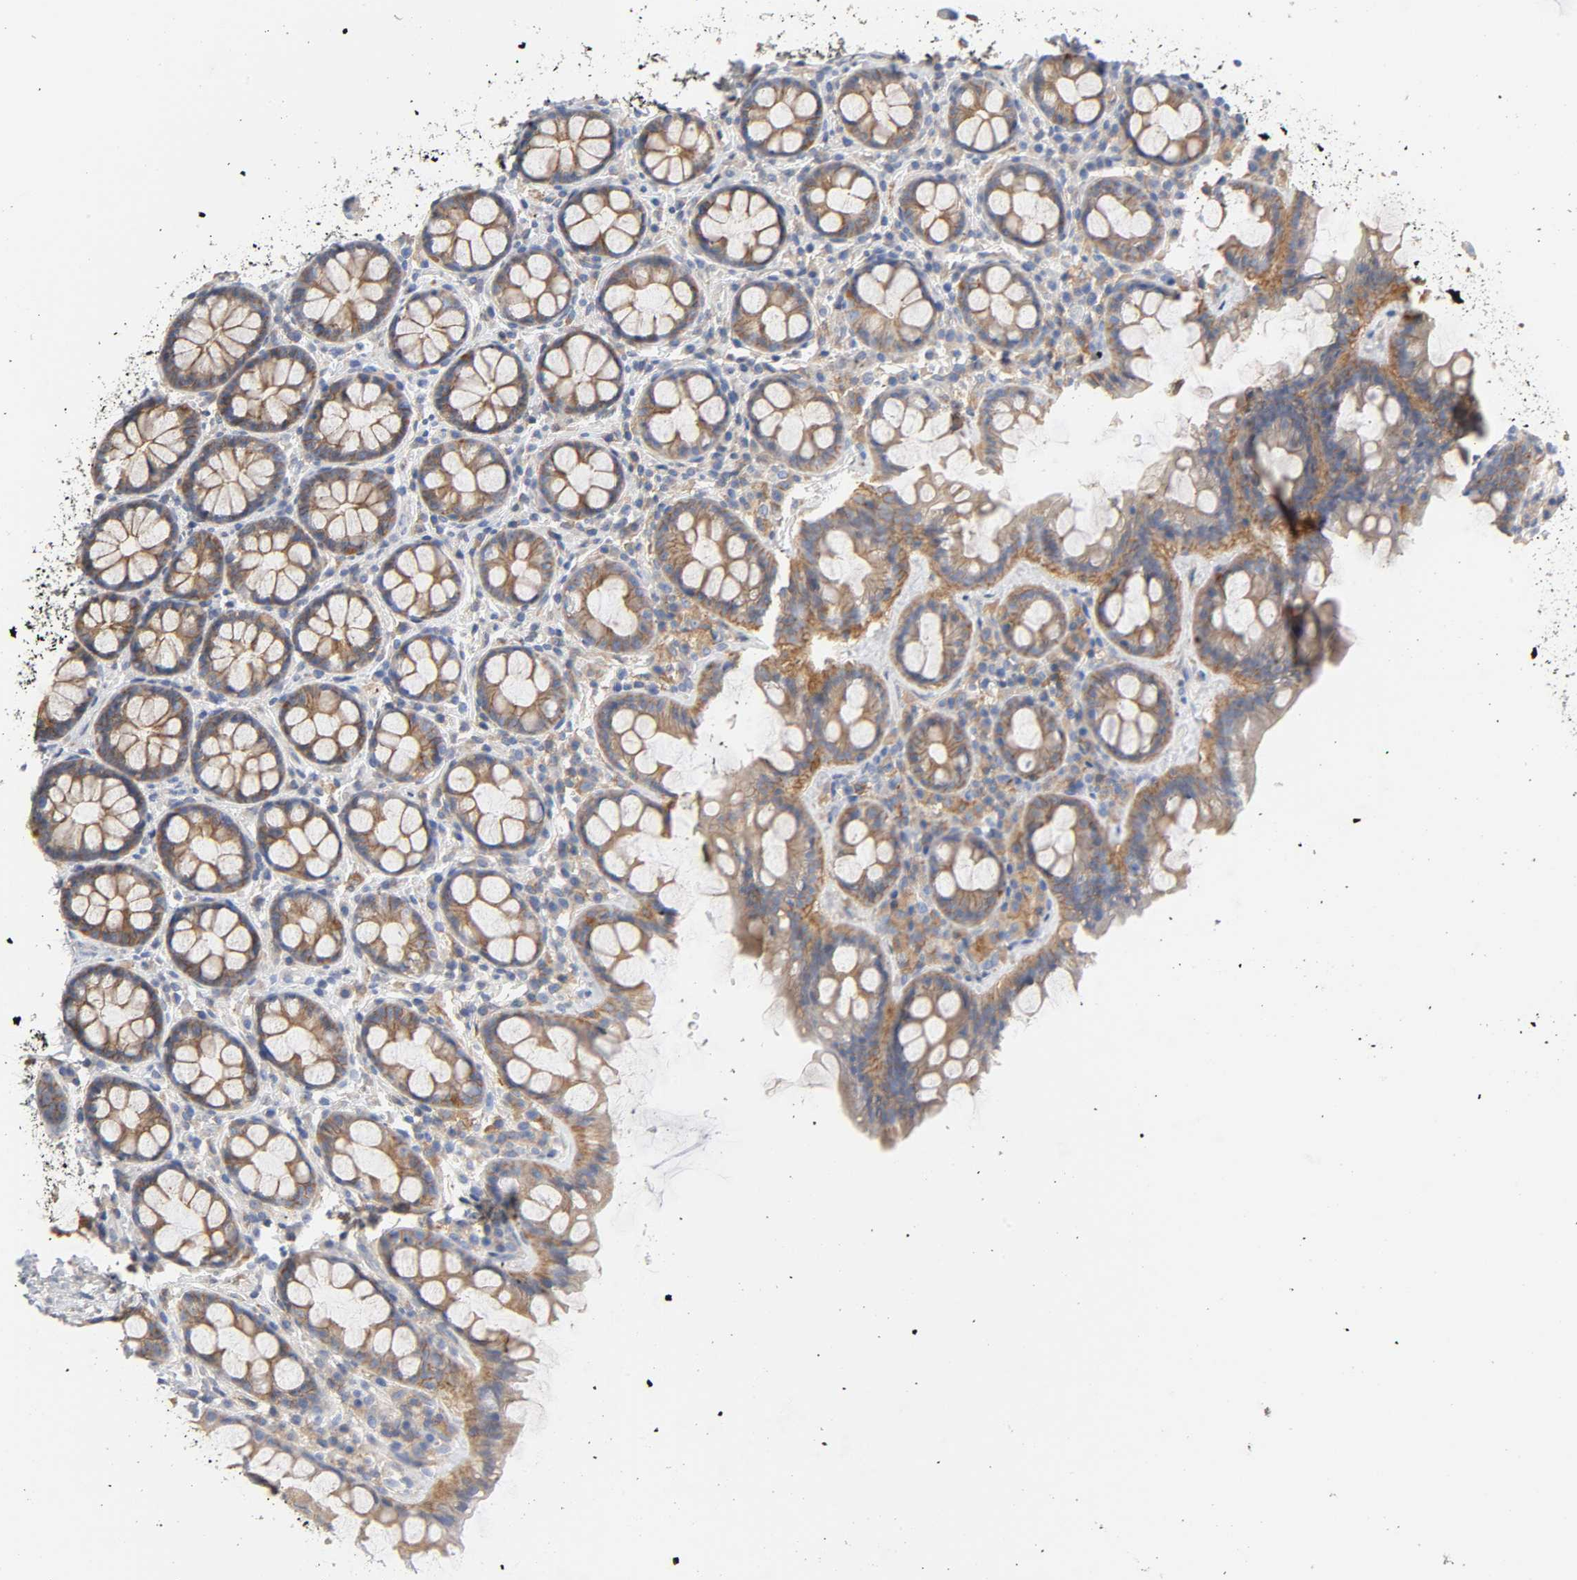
{"staining": {"intensity": "weak", "quantity": ">75%", "location": "cytoplasmic/membranous"}, "tissue": "rectum", "cell_type": "Glandular cells", "image_type": "normal", "snomed": [{"axis": "morphology", "description": "Normal tissue, NOS"}, {"axis": "topography", "description": "Rectum"}], "caption": "Immunohistochemistry (DAB (3,3'-diaminobenzidine)) staining of unremarkable rectum demonstrates weak cytoplasmic/membranous protein staining in approximately >75% of glandular cells.", "gene": "SRC", "patient": {"sex": "male", "age": 92}}